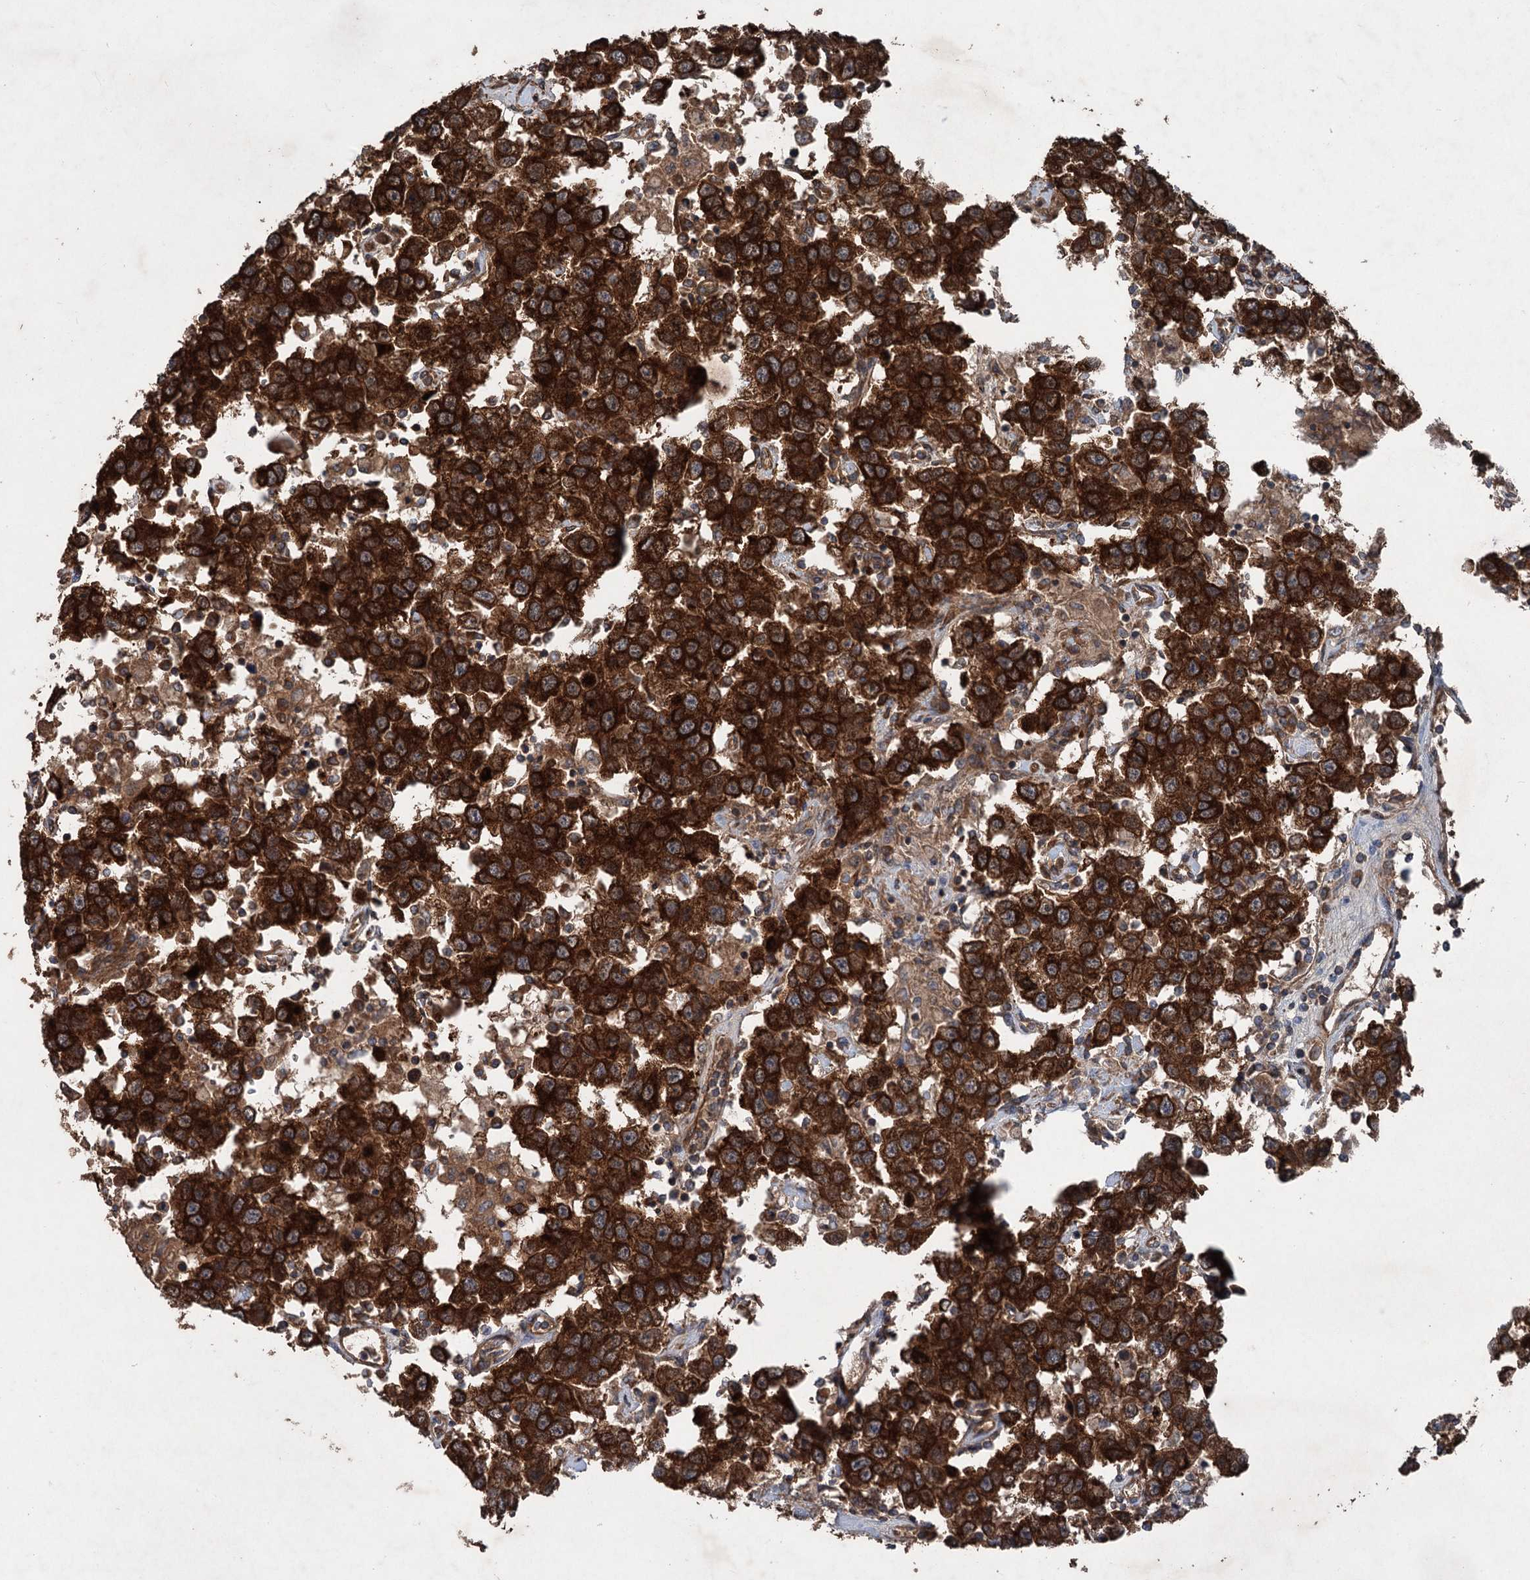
{"staining": {"intensity": "strong", "quantity": ">75%", "location": "cytoplasmic/membranous"}, "tissue": "testis cancer", "cell_type": "Tumor cells", "image_type": "cancer", "snomed": [{"axis": "morphology", "description": "Seminoma, NOS"}, {"axis": "topography", "description": "Testis"}], "caption": "Strong cytoplasmic/membranous protein expression is present in about >75% of tumor cells in testis seminoma.", "gene": "RNF214", "patient": {"sex": "male", "age": 41}}